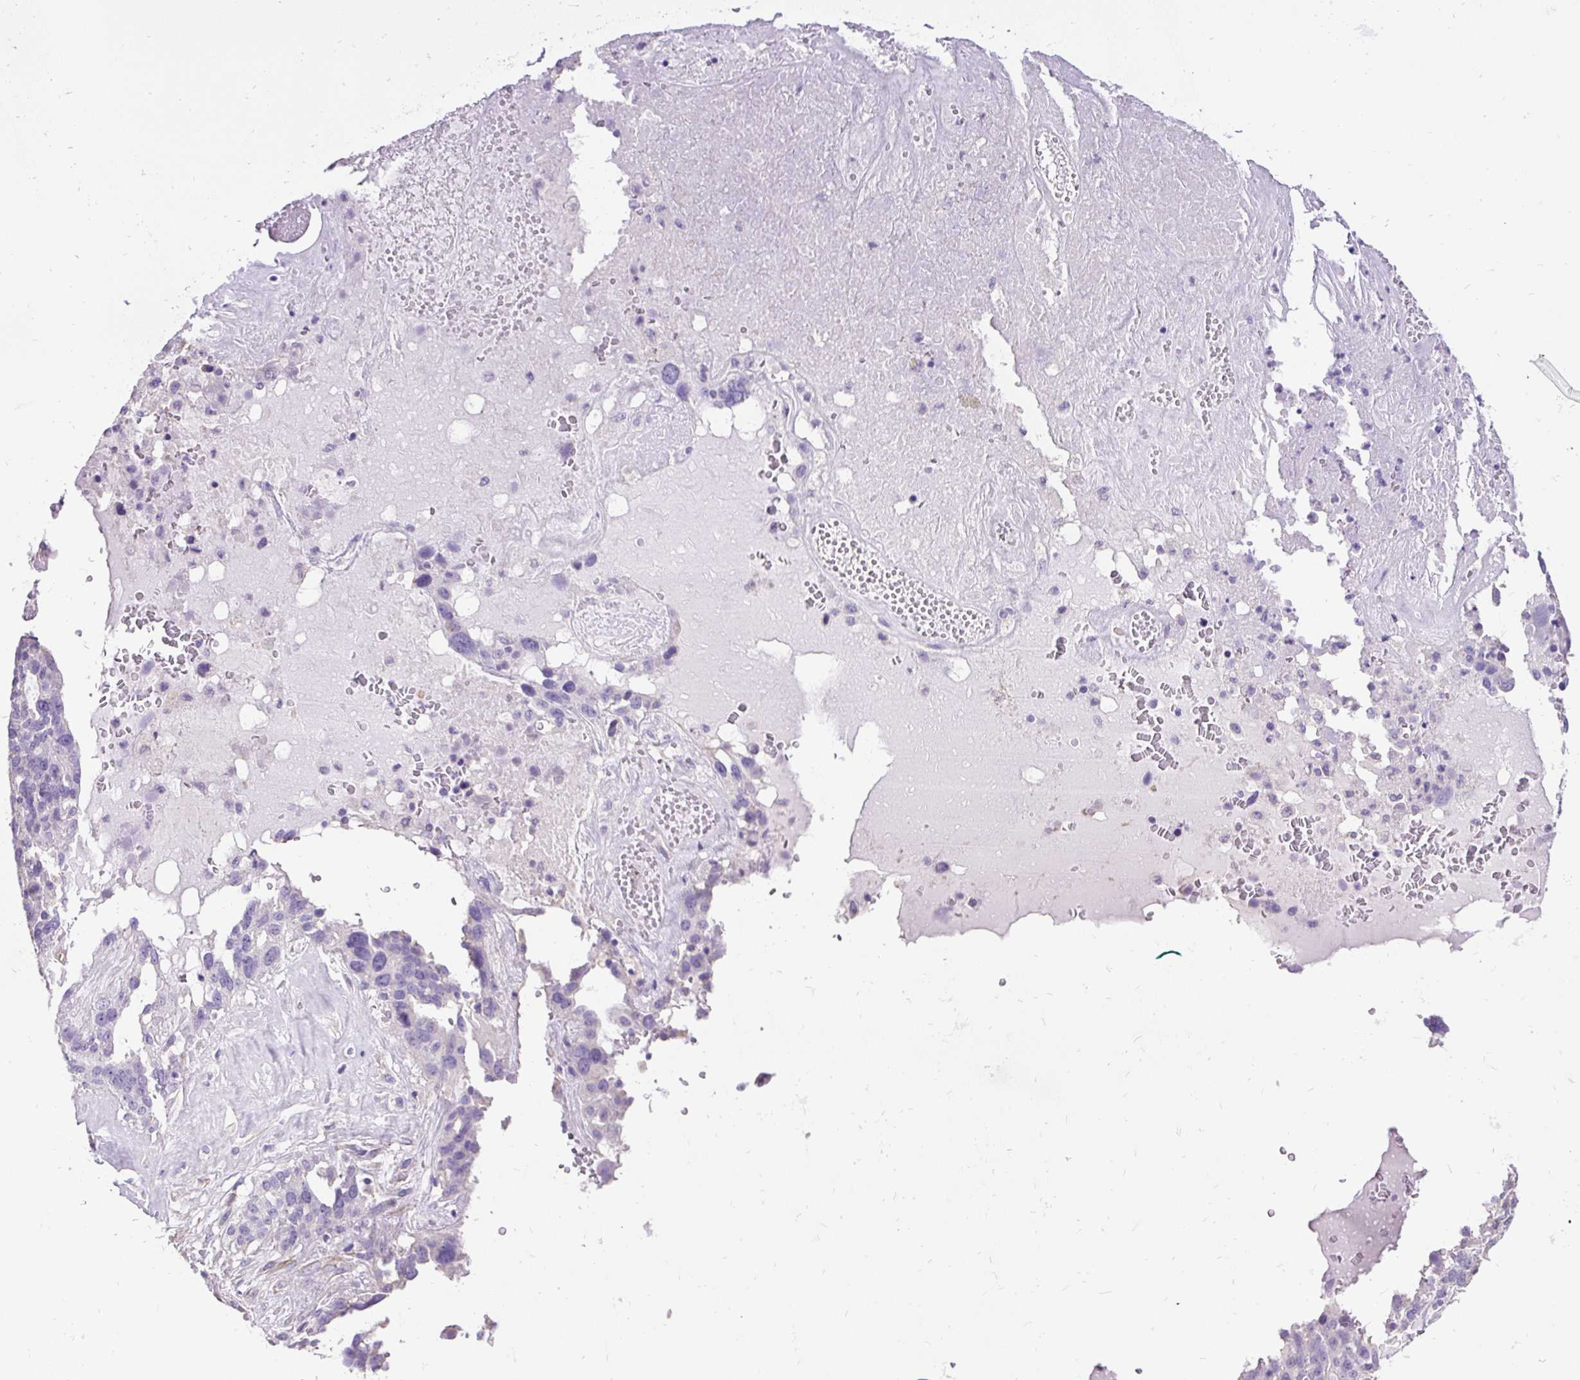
{"staining": {"intensity": "negative", "quantity": "none", "location": "none"}, "tissue": "ovarian cancer", "cell_type": "Tumor cells", "image_type": "cancer", "snomed": [{"axis": "morphology", "description": "Cystadenocarcinoma, serous, NOS"}, {"axis": "topography", "description": "Ovary"}], "caption": "An IHC photomicrograph of serous cystadenocarcinoma (ovarian) is shown. There is no staining in tumor cells of serous cystadenocarcinoma (ovarian).", "gene": "GBX1", "patient": {"sex": "female", "age": 59}}